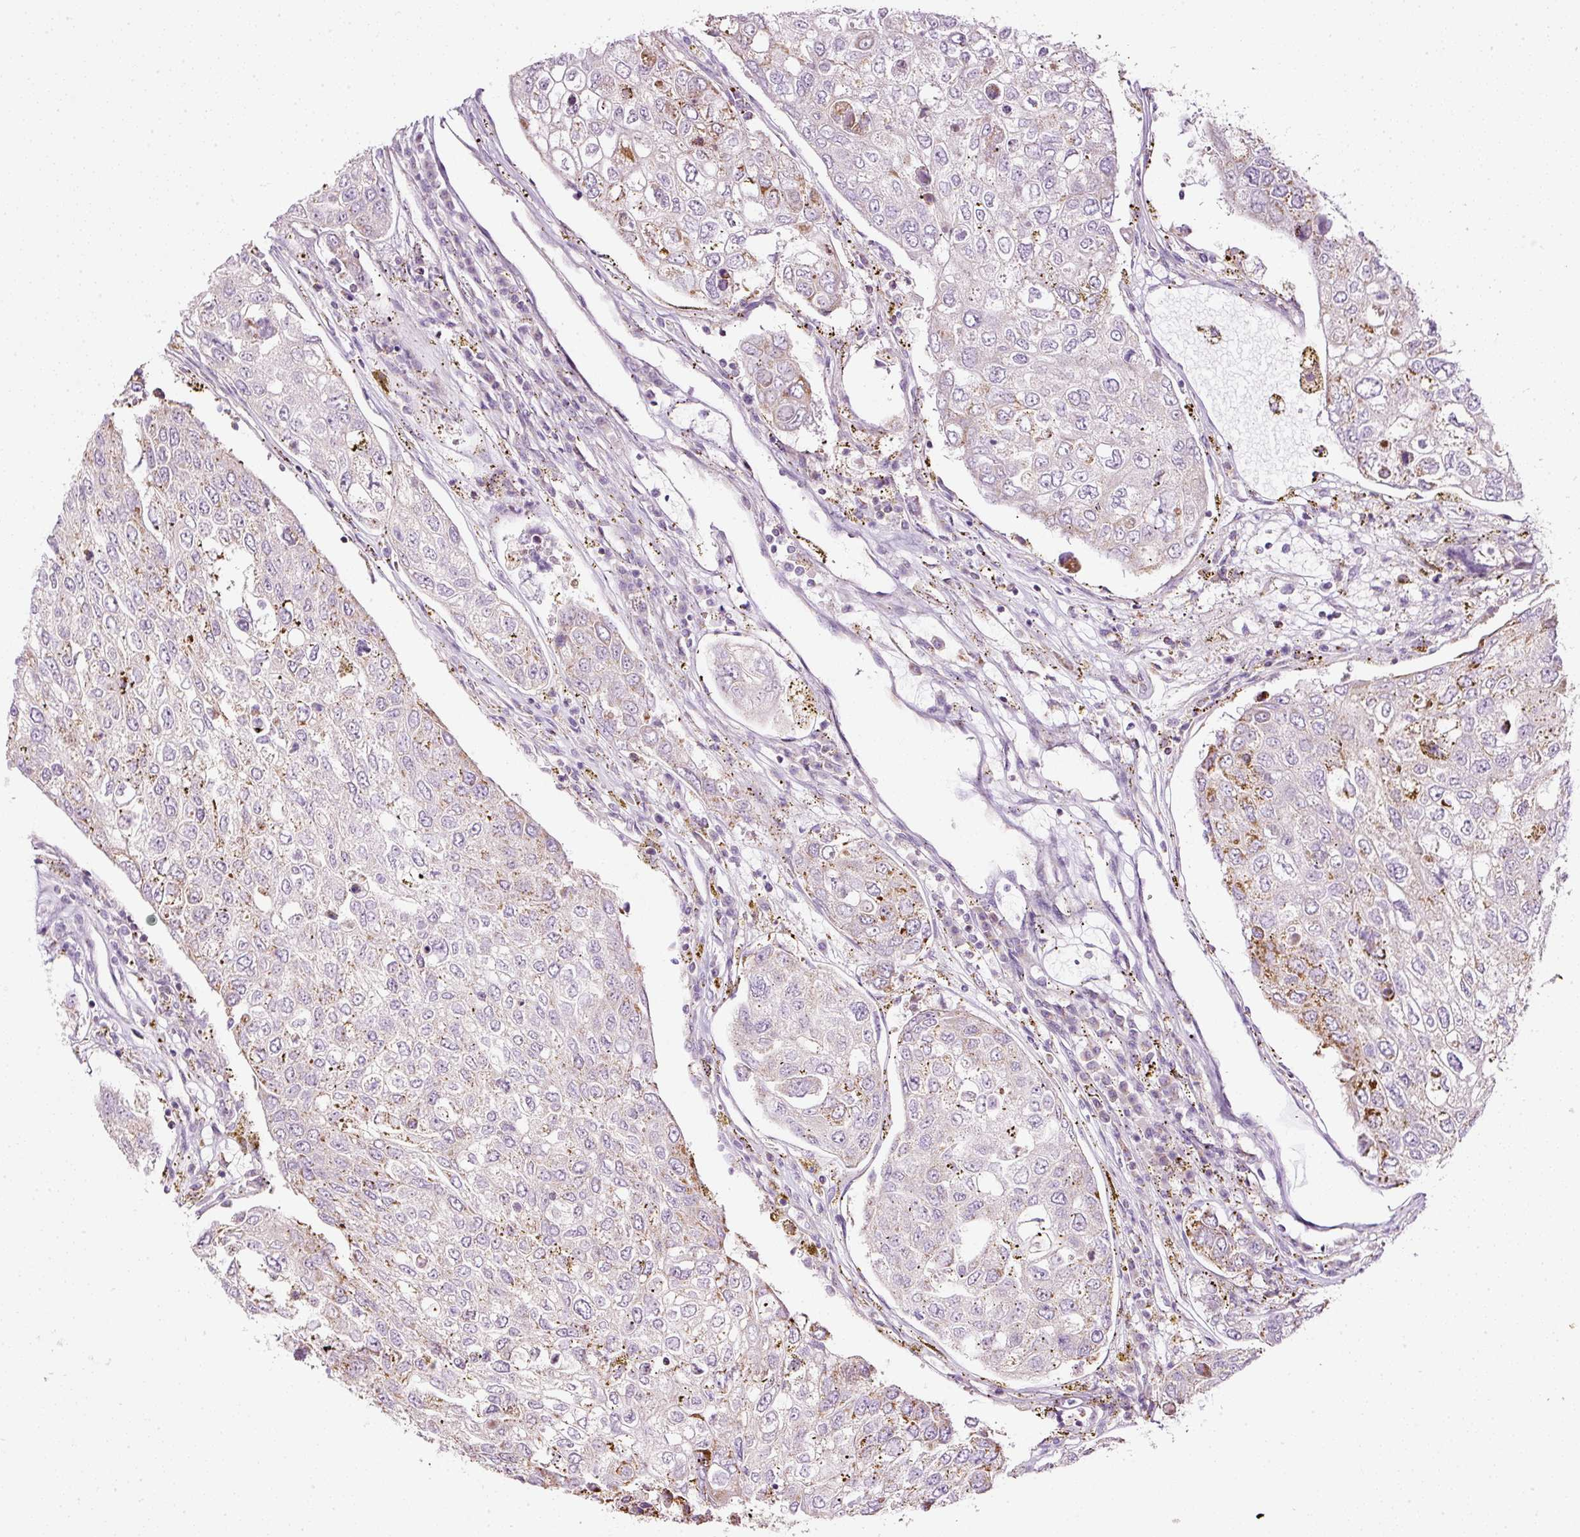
{"staining": {"intensity": "moderate", "quantity": "<25%", "location": "cytoplasmic/membranous"}, "tissue": "urothelial cancer", "cell_type": "Tumor cells", "image_type": "cancer", "snomed": [{"axis": "morphology", "description": "Urothelial carcinoma, High grade"}, {"axis": "topography", "description": "Lymph node"}, {"axis": "topography", "description": "Urinary bladder"}], "caption": "Protein staining of urothelial cancer tissue exhibits moderate cytoplasmic/membranous staining in about <25% of tumor cells. (Brightfield microscopy of DAB IHC at high magnification).", "gene": "SDHA", "patient": {"sex": "male", "age": 51}}